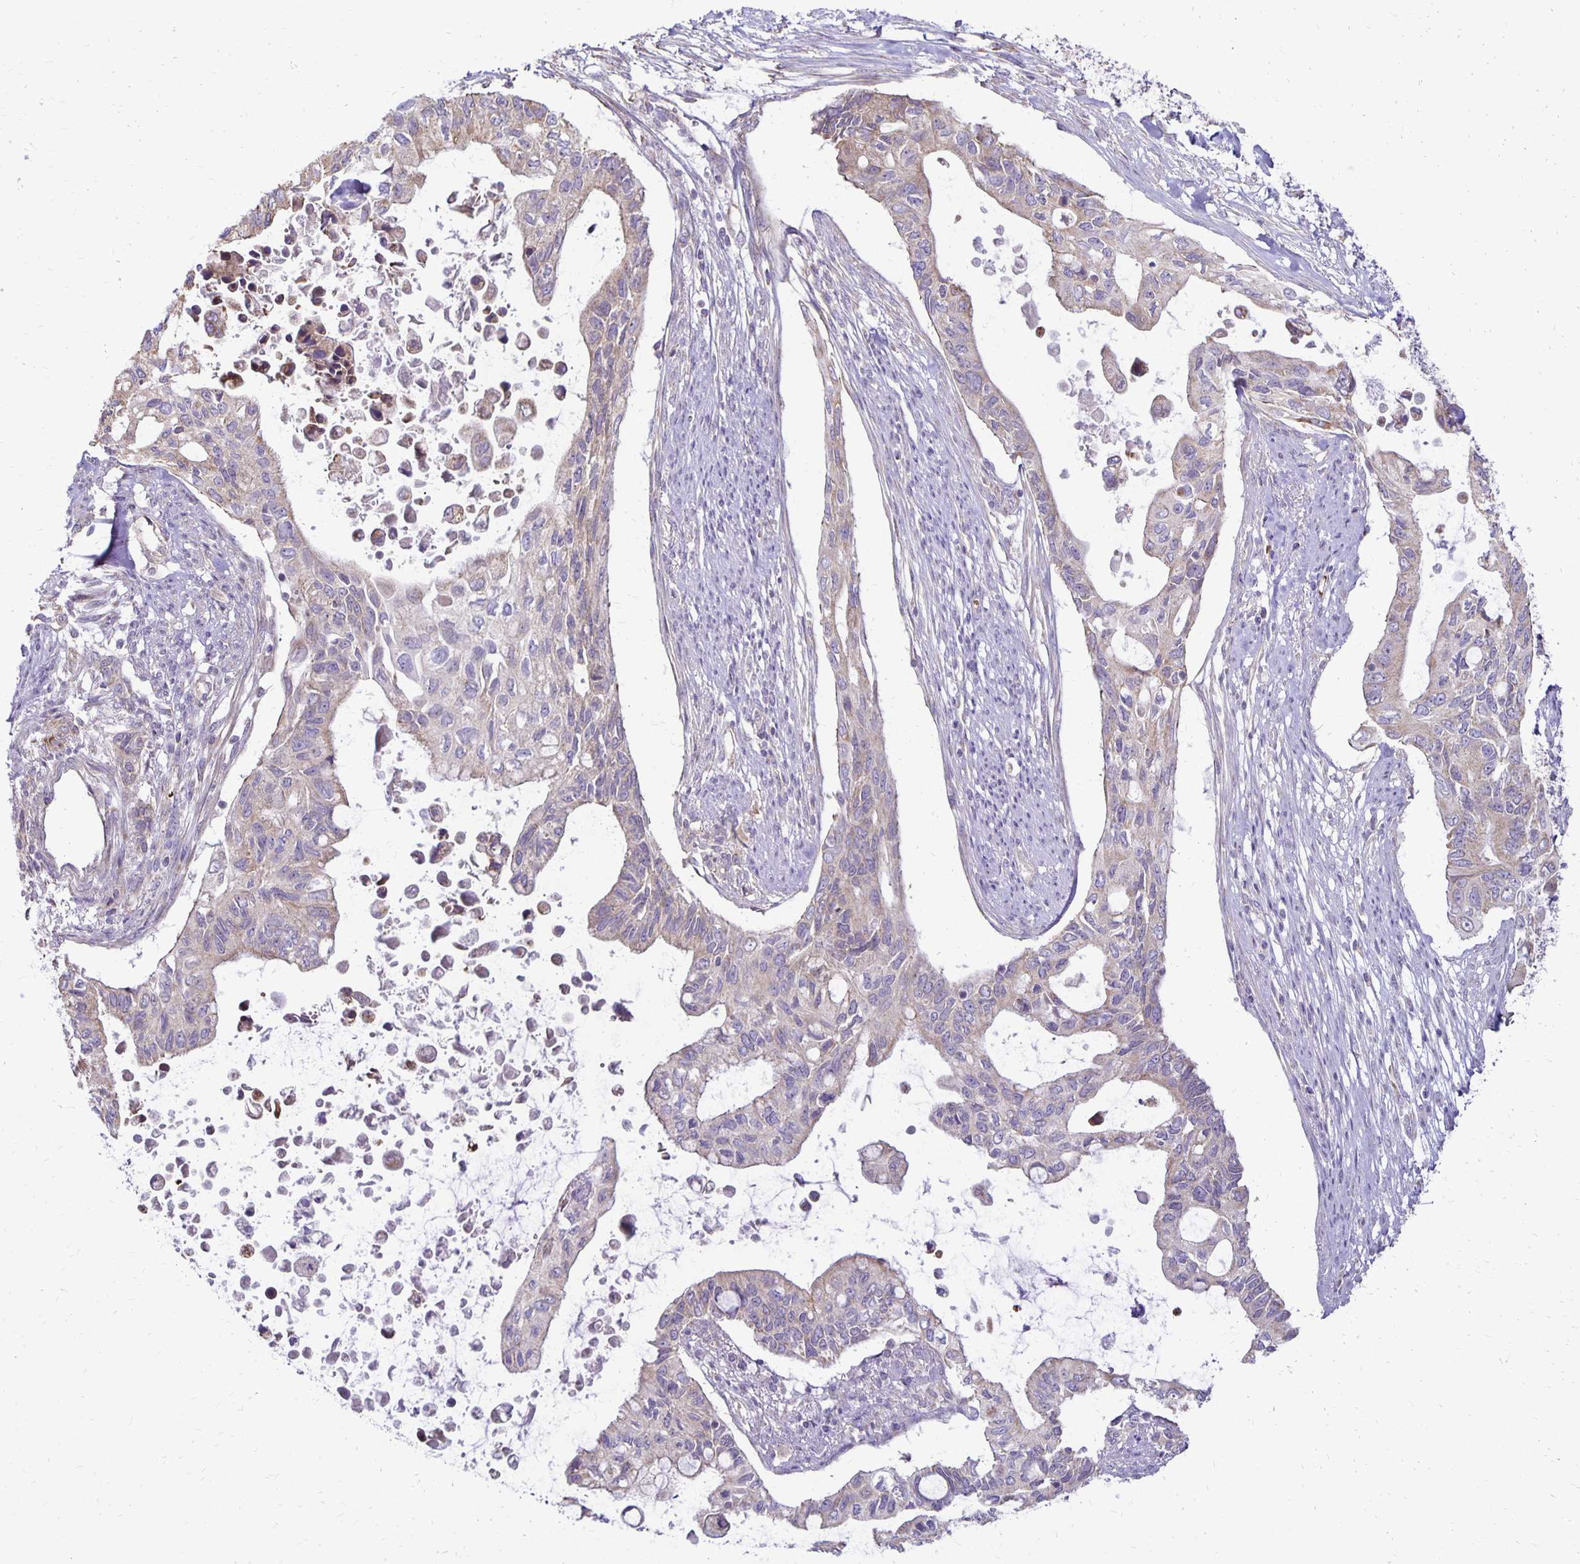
{"staining": {"intensity": "weak", "quantity": "25%-75%", "location": "cytoplasmic/membranous"}, "tissue": "pancreatic cancer", "cell_type": "Tumor cells", "image_type": "cancer", "snomed": [{"axis": "morphology", "description": "Adenocarcinoma, NOS"}, {"axis": "topography", "description": "Pancreas"}], "caption": "Protein staining displays weak cytoplasmic/membranous staining in about 25%-75% of tumor cells in pancreatic cancer (adenocarcinoma).", "gene": "FN3K", "patient": {"sex": "female", "age": 63}}